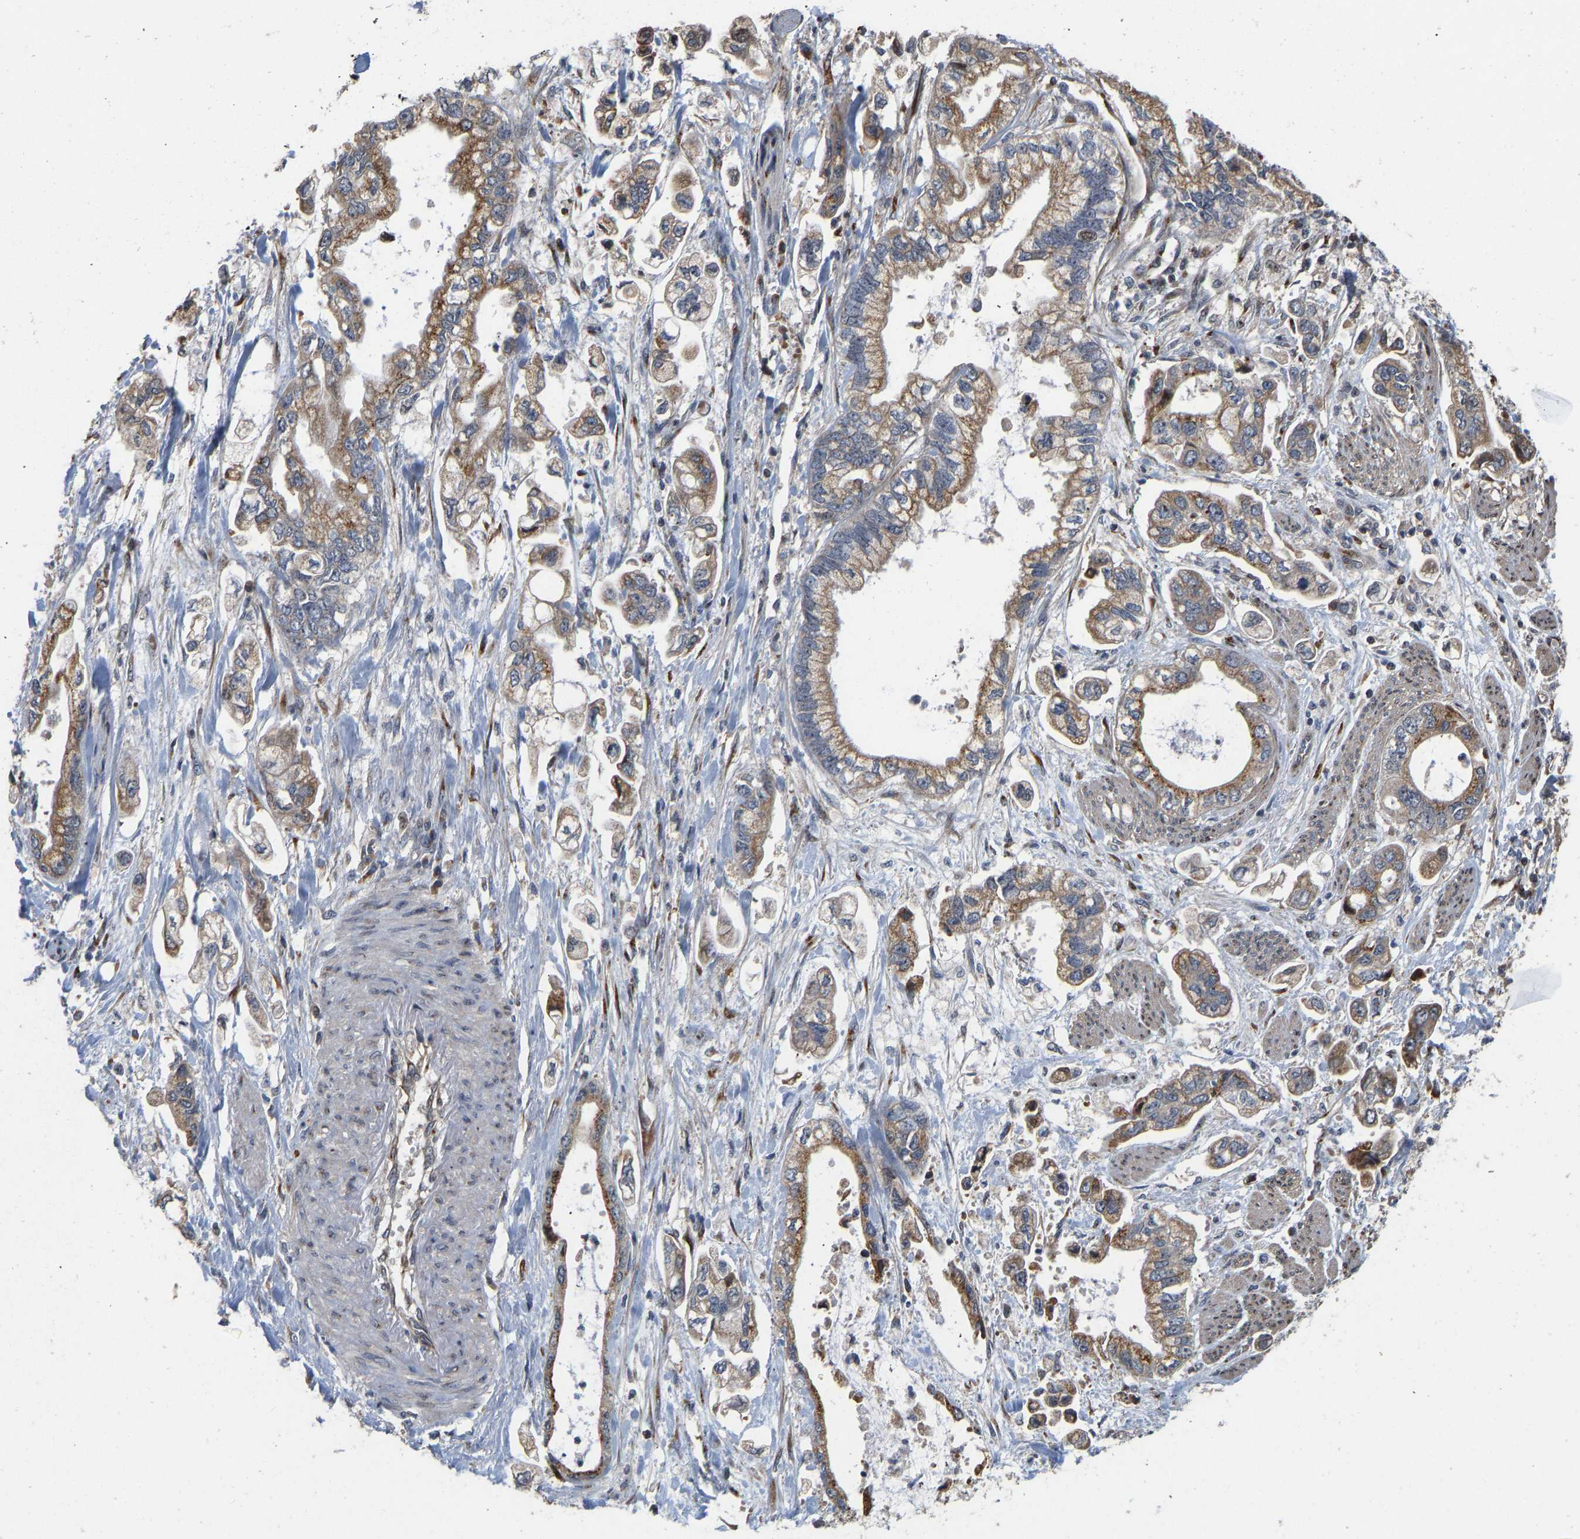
{"staining": {"intensity": "moderate", "quantity": ">75%", "location": "cytoplasmic/membranous"}, "tissue": "stomach cancer", "cell_type": "Tumor cells", "image_type": "cancer", "snomed": [{"axis": "morphology", "description": "Normal tissue, NOS"}, {"axis": "morphology", "description": "Adenocarcinoma, NOS"}, {"axis": "topography", "description": "Stomach"}], "caption": "Immunohistochemistry (IHC) of adenocarcinoma (stomach) reveals medium levels of moderate cytoplasmic/membranous positivity in approximately >75% of tumor cells.", "gene": "YIPF4", "patient": {"sex": "male", "age": 62}}